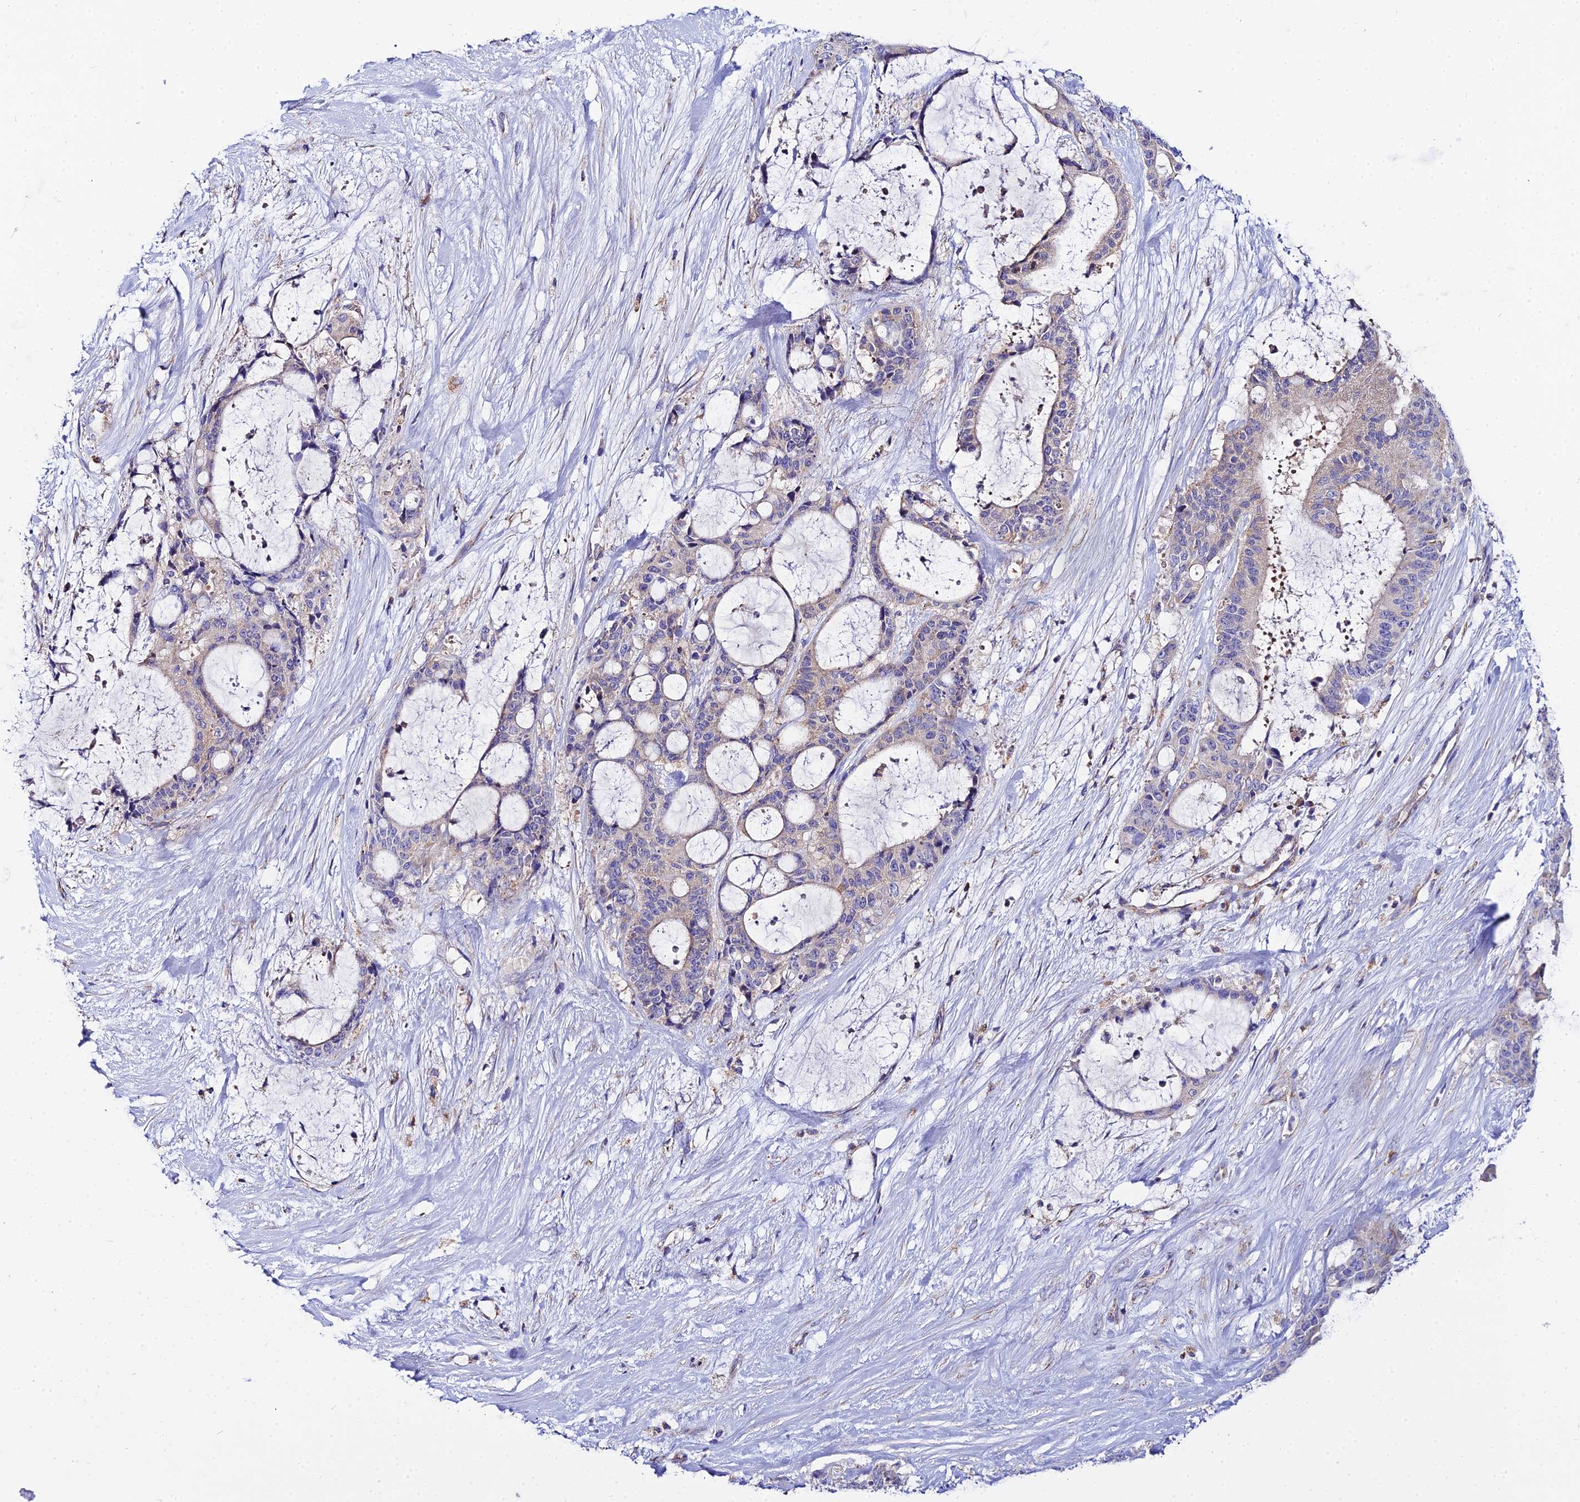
{"staining": {"intensity": "negative", "quantity": "none", "location": "none"}, "tissue": "liver cancer", "cell_type": "Tumor cells", "image_type": "cancer", "snomed": [{"axis": "morphology", "description": "Normal tissue, NOS"}, {"axis": "morphology", "description": "Cholangiocarcinoma"}, {"axis": "topography", "description": "Liver"}, {"axis": "topography", "description": "Peripheral nerve tissue"}], "caption": "This is an immunohistochemistry (IHC) photomicrograph of cholangiocarcinoma (liver). There is no positivity in tumor cells.", "gene": "NIPSNAP3A", "patient": {"sex": "female", "age": 73}}